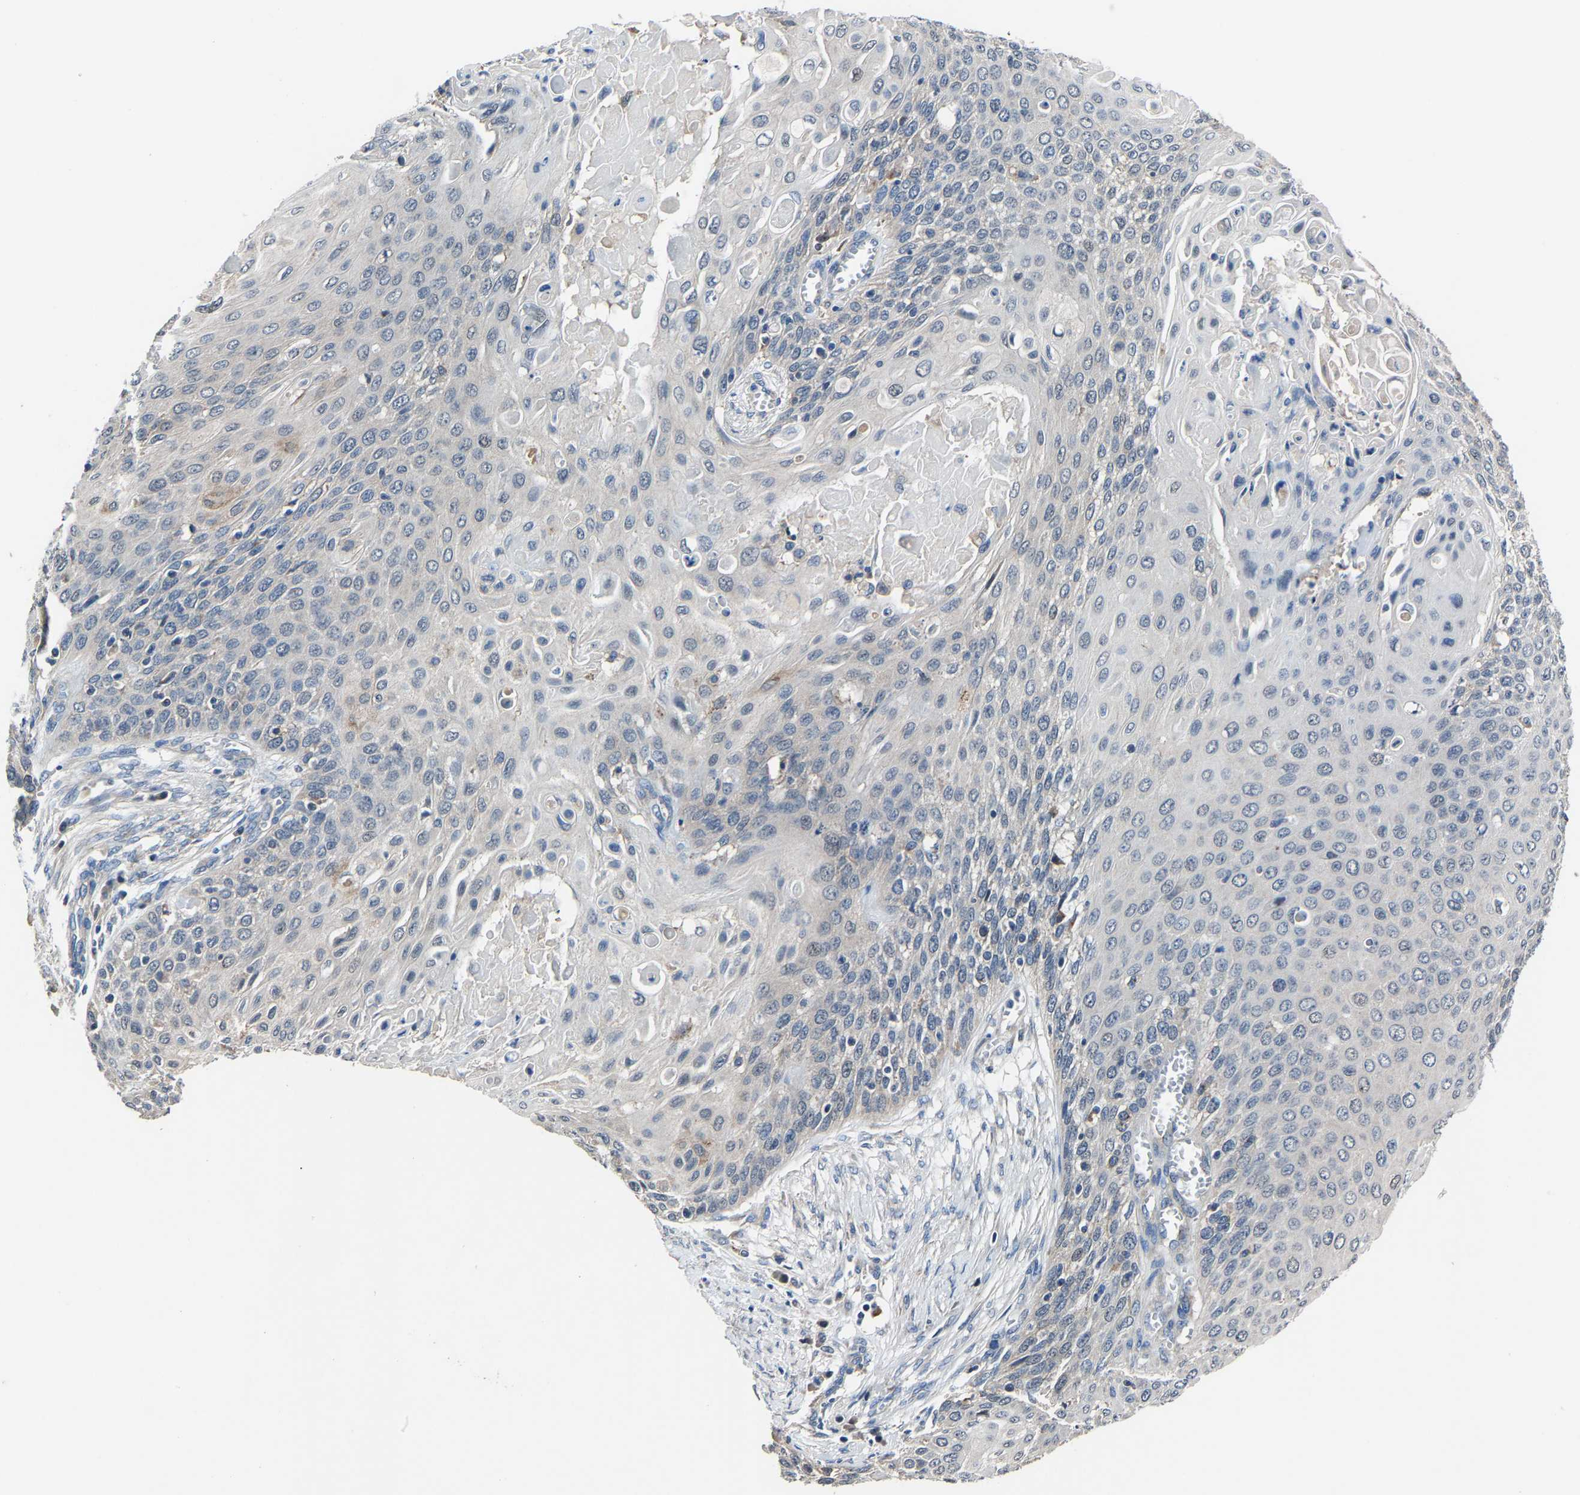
{"staining": {"intensity": "negative", "quantity": "none", "location": "none"}, "tissue": "cervical cancer", "cell_type": "Tumor cells", "image_type": "cancer", "snomed": [{"axis": "morphology", "description": "Squamous cell carcinoma, NOS"}, {"axis": "topography", "description": "Cervix"}], "caption": "This is a image of immunohistochemistry staining of cervical squamous cell carcinoma, which shows no expression in tumor cells.", "gene": "STRBP", "patient": {"sex": "female", "age": 39}}